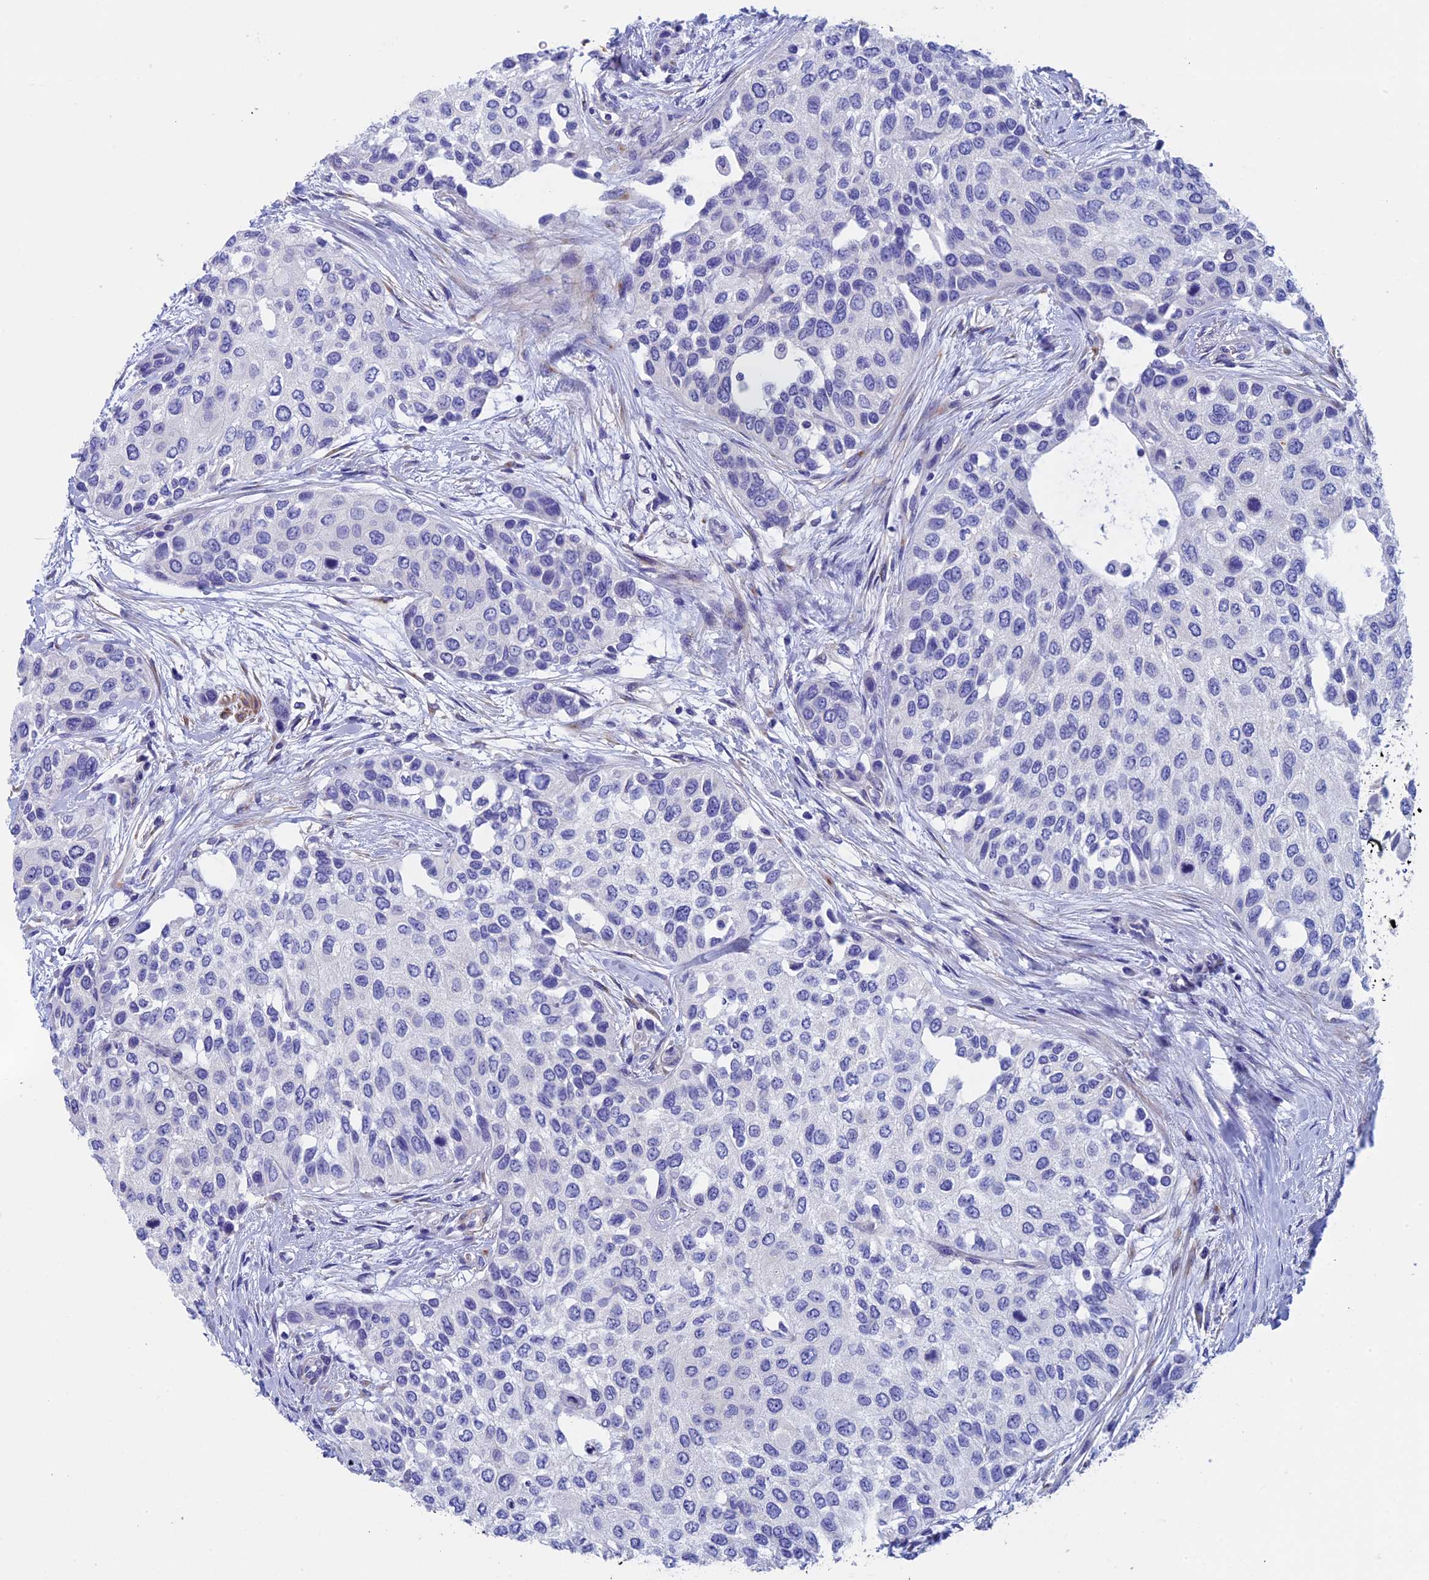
{"staining": {"intensity": "negative", "quantity": "none", "location": "none"}, "tissue": "urothelial cancer", "cell_type": "Tumor cells", "image_type": "cancer", "snomed": [{"axis": "morphology", "description": "Normal tissue, NOS"}, {"axis": "morphology", "description": "Urothelial carcinoma, High grade"}, {"axis": "topography", "description": "Vascular tissue"}, {"axis": "topography", "description": "Urinary bladder"}], "caption": "This is an immunohistochemistry histopathology image of urothelial carcinoma (high-grade). There is no expression in tumor cells.", "gene": "ADH7", "patient": {"sex": "female", "age": 56}}